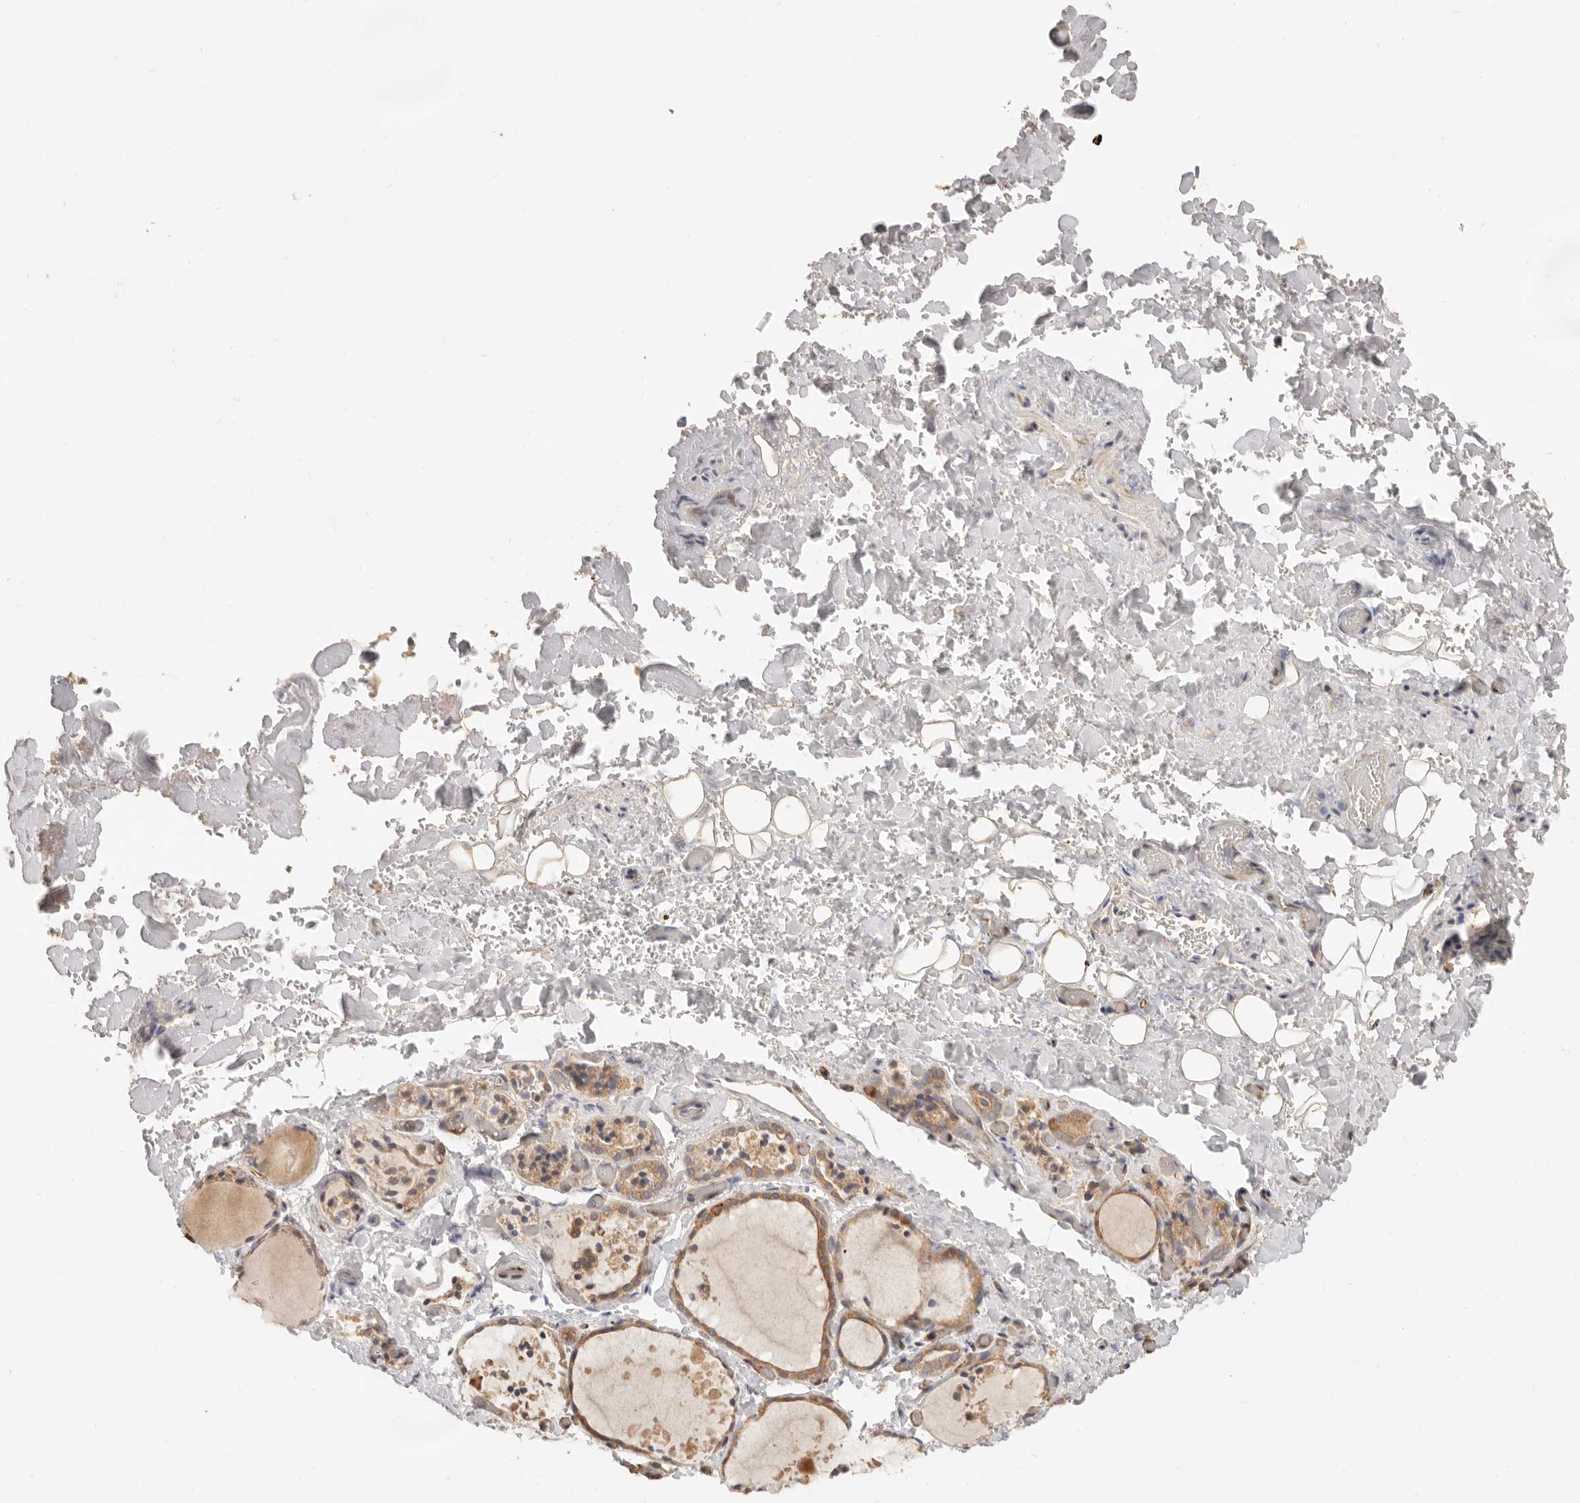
{"staining": {"intensity": "moderate", "quantity": ">75%", "location": "cytoplasmic/membranous"}, "tissue": "thyroid gland", "cell_type": "Glandular cells", "image_type": "normal", "snomed": [{"axis": "morphology", "description": "Normal tissue, NOS"}, {"axis": "topography", "description": "Thyroid gland"}], "caption": "This photomicrograph reveals unremarkable thyroid gland stained with immunohistochemistry (IHC) to label a protein in brown. The cytoplasmic/membranous of glandular cells show moderate positivity for the protein. Nuclei are counter-stained blue.", "gene": "SPRING1", "patient": {"sex": "female", "age": 44}}